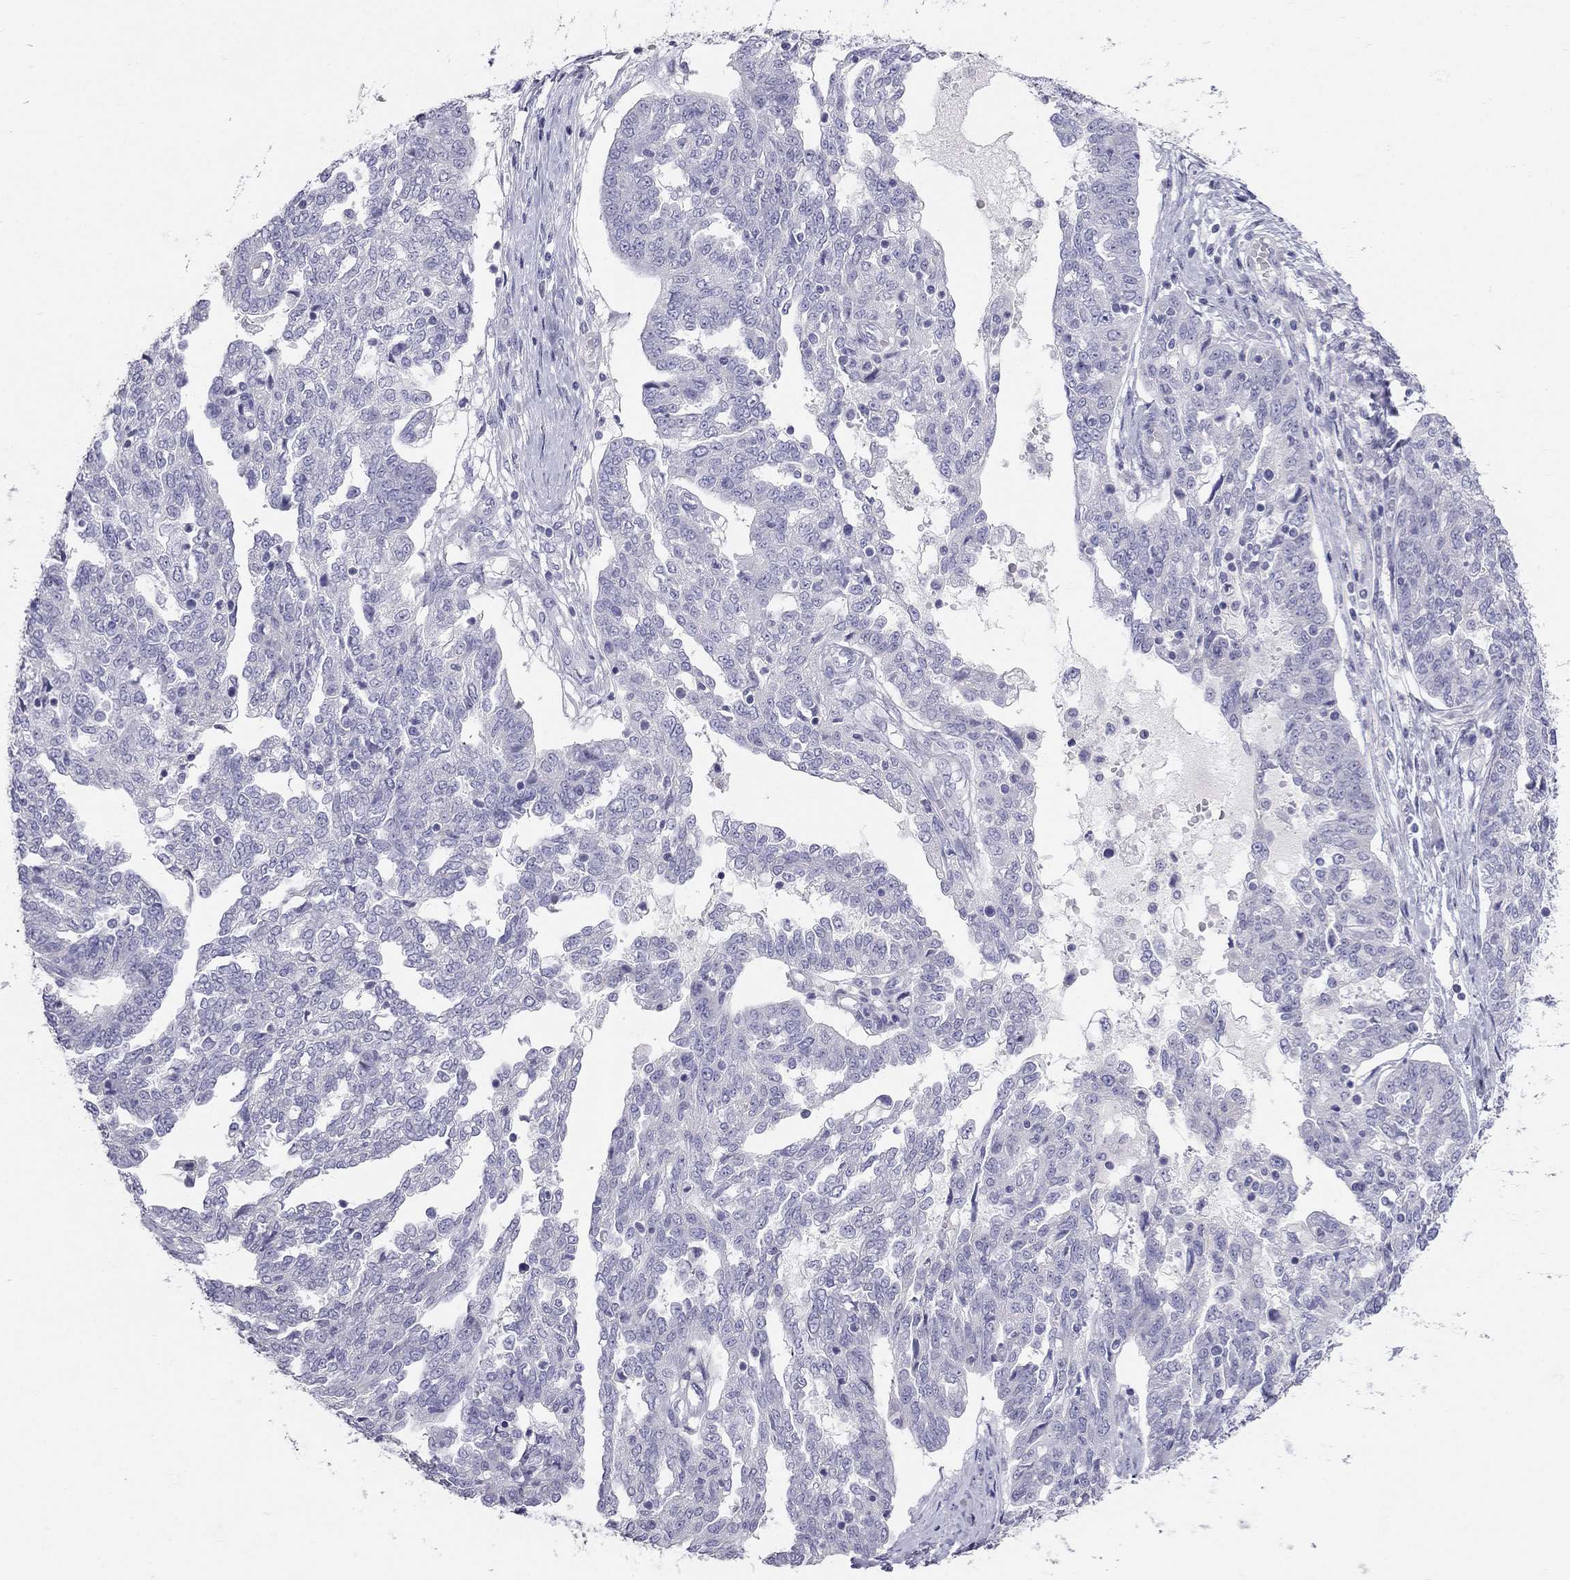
{"staining": {"intensity": "negative", "quantity": "none", "location": "none"}, "tissue": "ovarian cancer", "cell_type": "Tumor cells", "image_type": "cancer", "snomed": [{"axis": "morphology", "description": "Cystadenocarcinoma, serous, NOS"}, {"axis": "topography", "description": "Ovary"}], "caption": "Tumor cells are negative for protein expression in human serous cystadenocarcinoma (ovarian).", "gene": "RFLNA", "patient": {"sex": "female", "age": 67}}